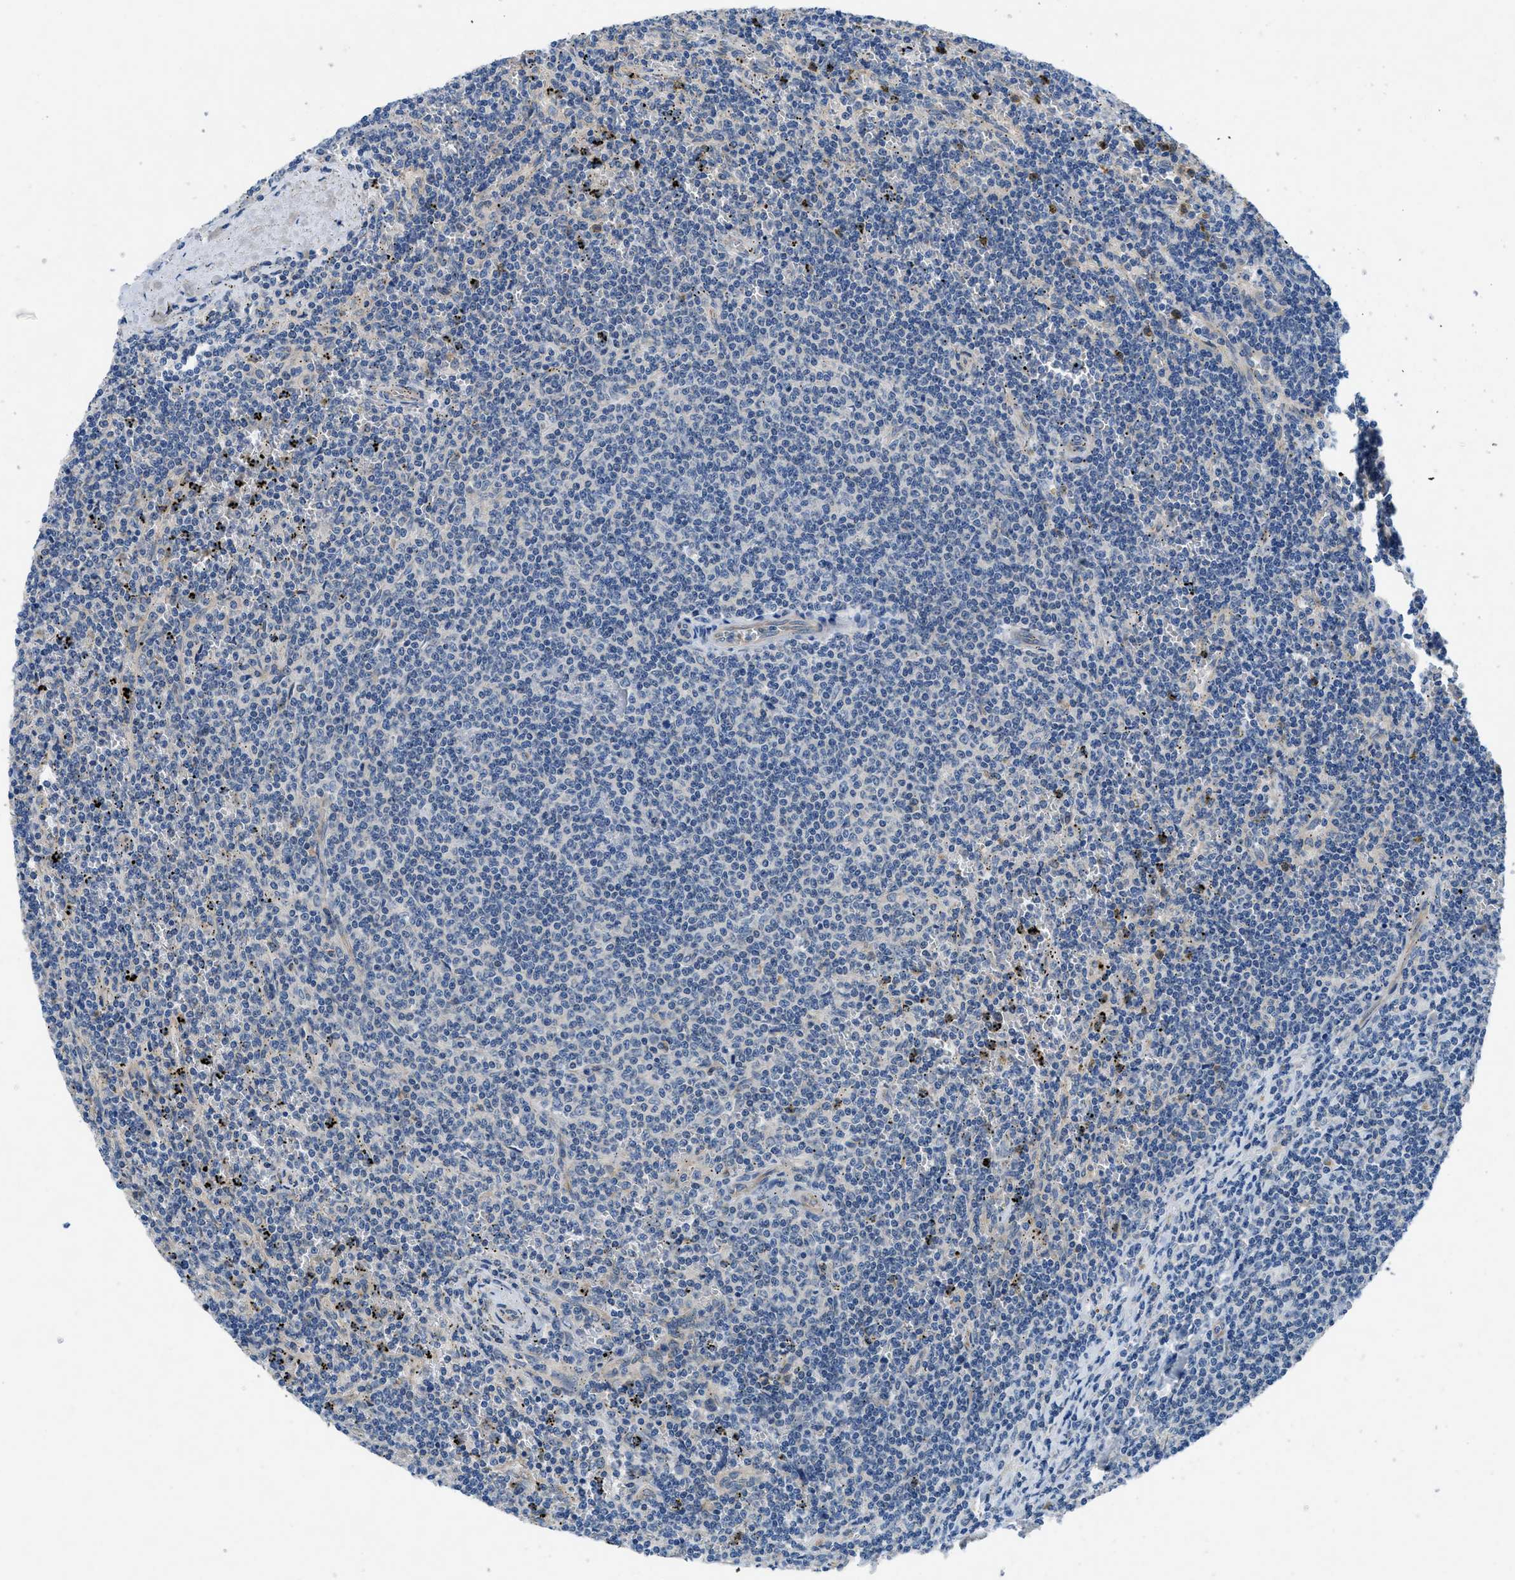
{"staining": {"intensity": "negative", "quantity": "none", "location": "none"}, "tissue": "lymphoma", "cell_type": "Tumor cells", "image_type": "cancer", "snomed": [{"axis": "morphology", "description": "Malignant lymphoma, non-Hodgkin's type, Low grade"}, {"axis": "topography", "description": "Spleen"}], "caption": "Image shows no significant protein positivity in tumor cells of low-grade malignant lymphoma, non-Hodgkin's type.", "gene": "PGR", "patient": {"sex": "female", "age": 50}}